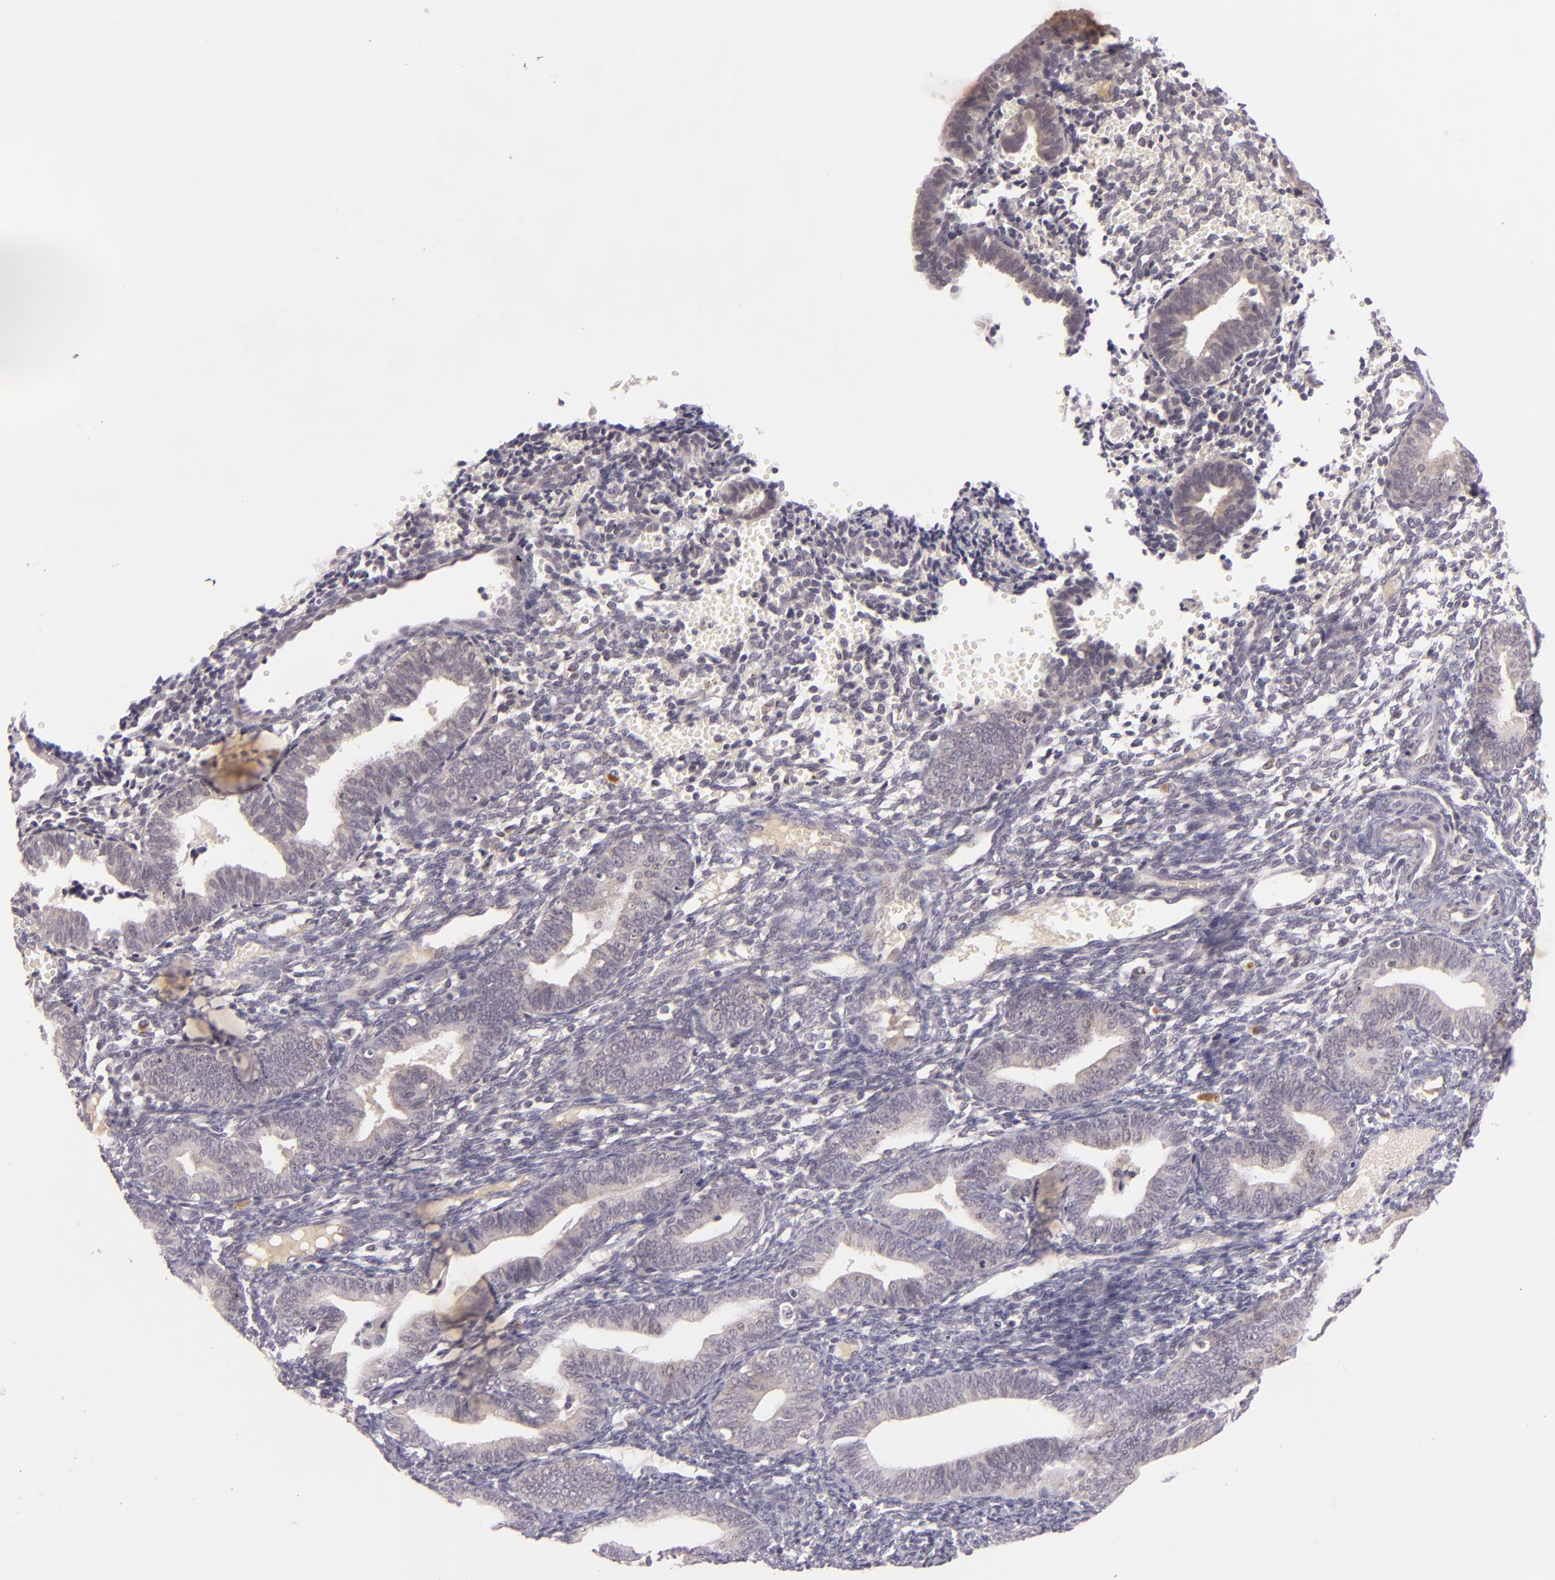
{"staining": {"intensity": "negative", "quantity": "none", "location": "none"}, "tissue": "endometrium", "cell_type": "Cells in endometrial stroma", "image_type": "normal", "snomed": [{"axis": "morphology", "description": "Normal tissue, NOS"}, {"axis": "topography", "description": "Endometrium"}], "caption": "An immunohistochemistry (IHC) photomicrograph of benign endometrium is shown. There is no staining in cells in endometrial stroma of endometrium. The staining is performed using DAB brown chromogen with nuclei counter-stained in using hematoxylin.", "gene": "CASP8", "patient": {"sex": "female", "age": 61}}